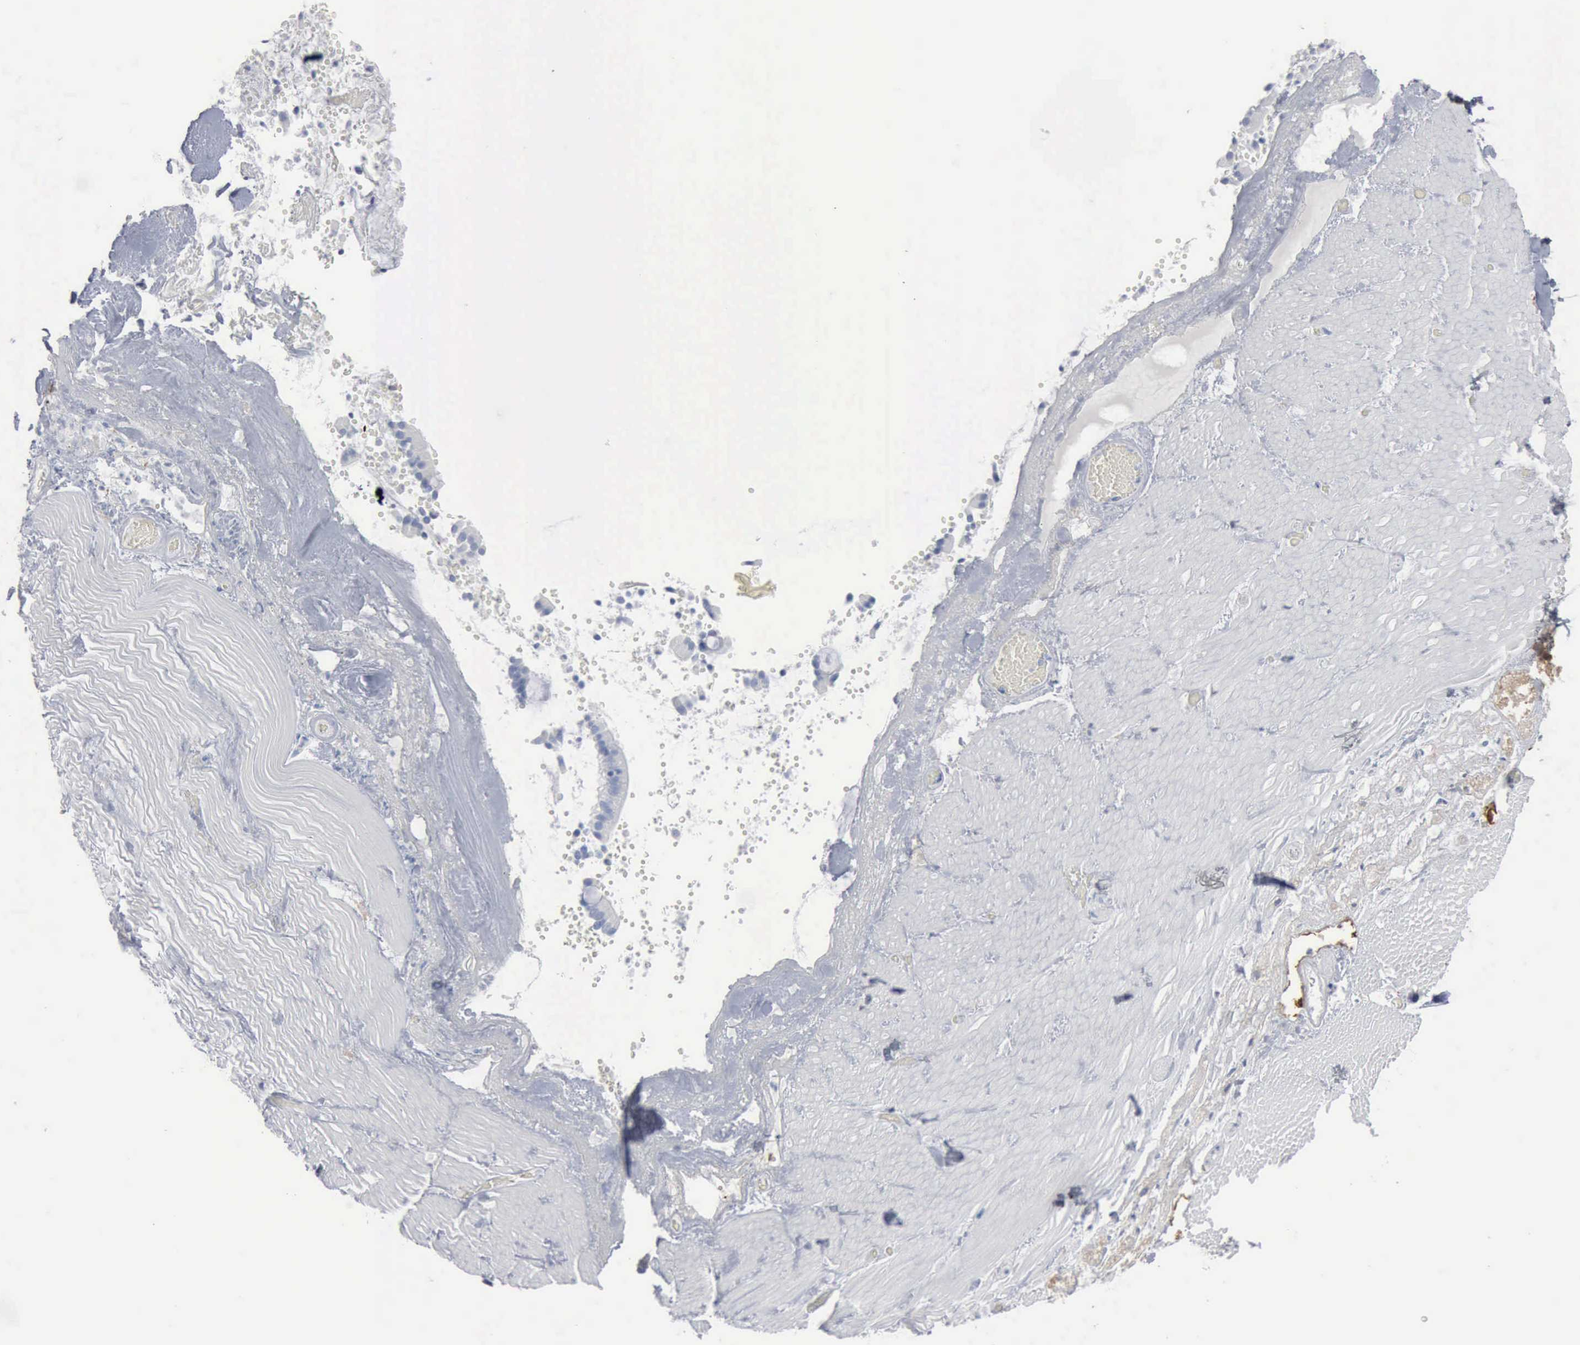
{"staining": {"intensity": "negative", "quantity": "none", "location": "none"}, "tissue": "smooth muscle", "cell_type": "Smooth muscle cells", "image_type": "normal", "snomed": [{"axis": "morphology", "description": "Normal tissue, NOS"}, {"axis": "topography", "description": "Duodenum"}], "caption": "High magnification brightfield microscopy of normal smooth muscle stained with DAB (3,3'-diaminobenzidine) (brown) and counterstained with hematoxylin (blue): smooth muscle cells show no significant positivity. (Stains: DAB immunohistochemistry (IHC) with hematoxylin counter stain, Microscopy: brightfield microscopy at high magnification).", "gene": "FSCN1", "patient": {"sex": "male", "age": 63}}